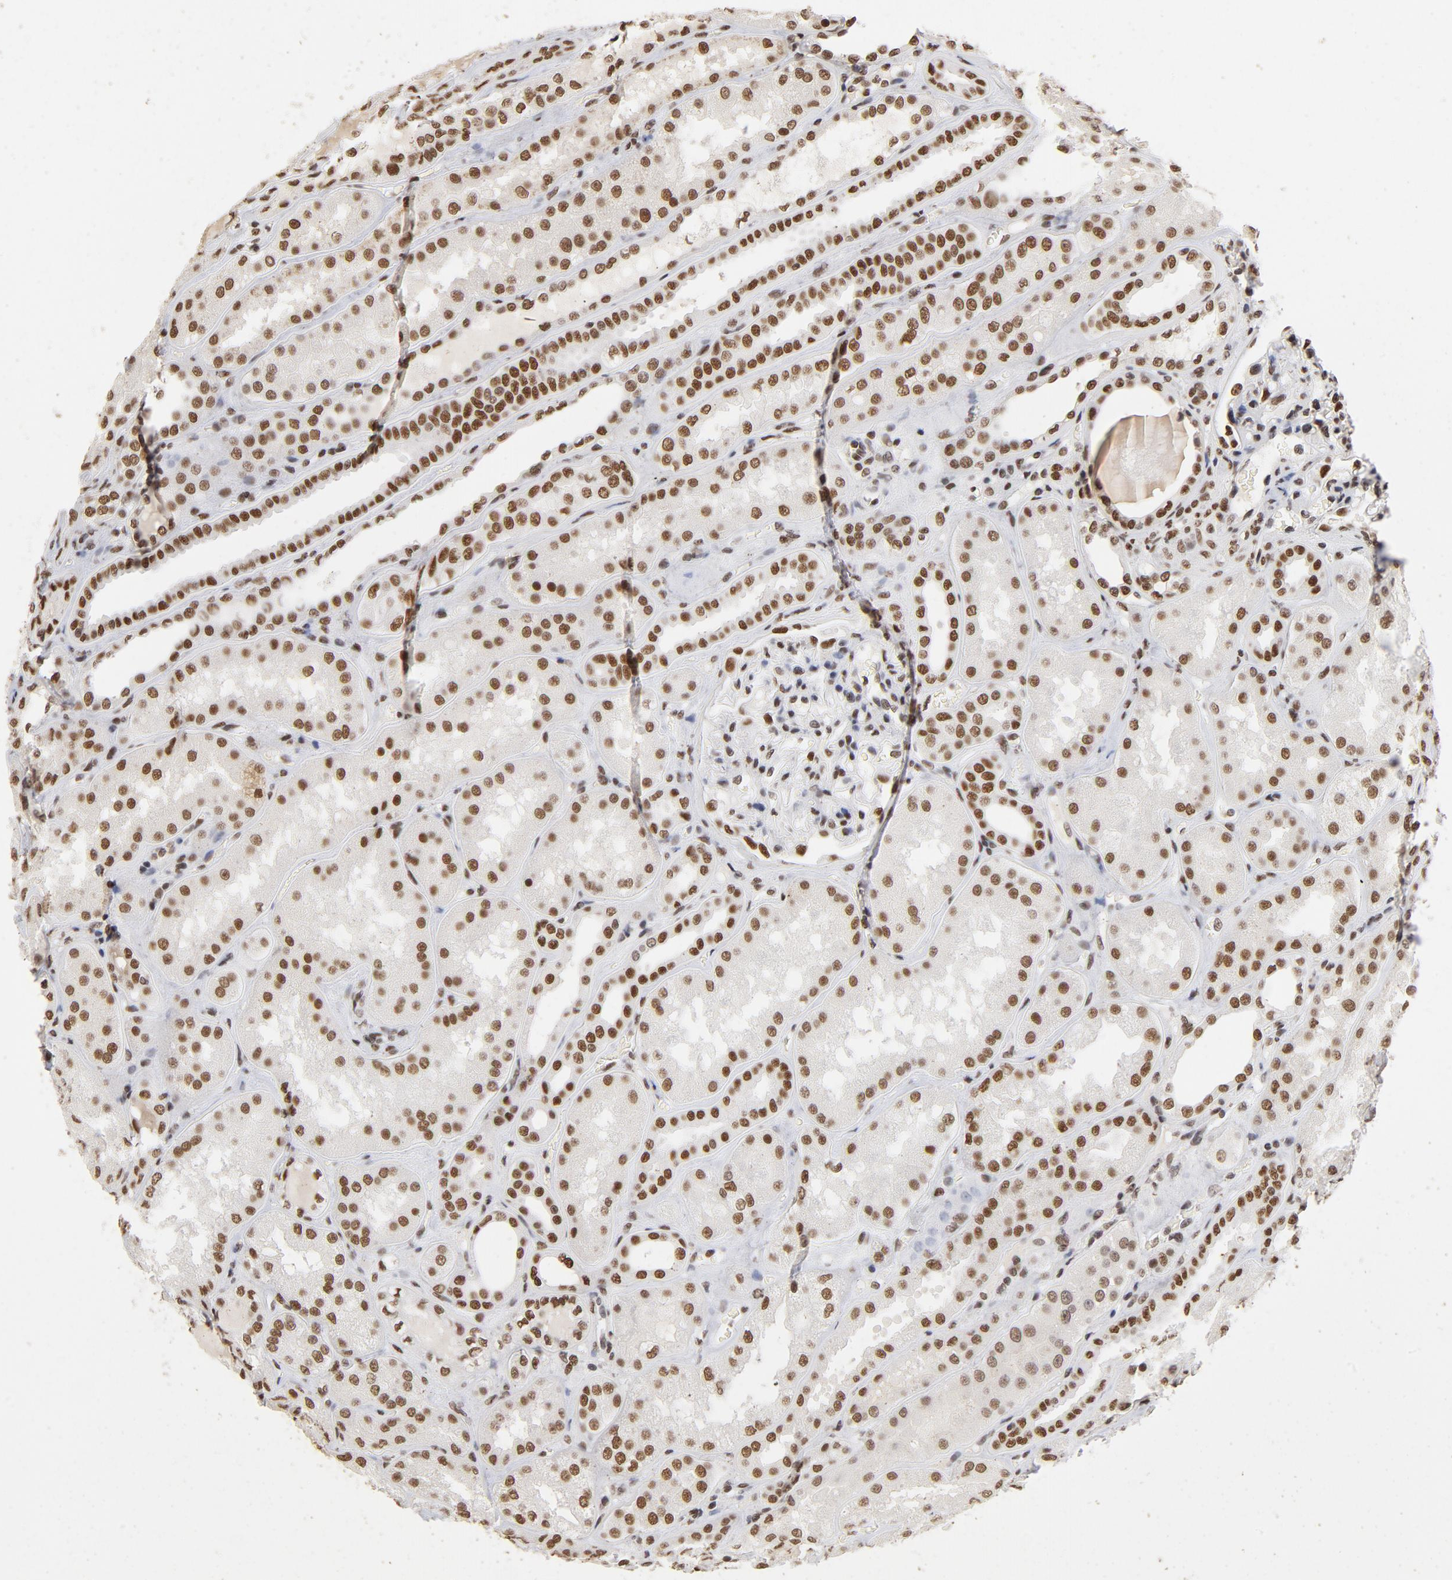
{"staining": {"intensity": "moderate", "quantity": "25%-75%", "location": "nuclear"}, "tissue": "kidney", "cell_type": "Cells in glomeruli", "image_type": "normal", "snomed": [{"axis": "morphology", "description": "Normal tissue, NOS"}, {"axis": "topography", "description": "Kidney"}], "caption": "Protein expression analysis of benign human kidney reveals moderate nuclear expression in about 25%-75% of cells in glomeruli. Immunohistochemistry (ihc) stains the protein of interest in brown and the nuclei are stained blue.", "gene": "TP53BP1", "patient": {"sex": "female", "age": 56}}